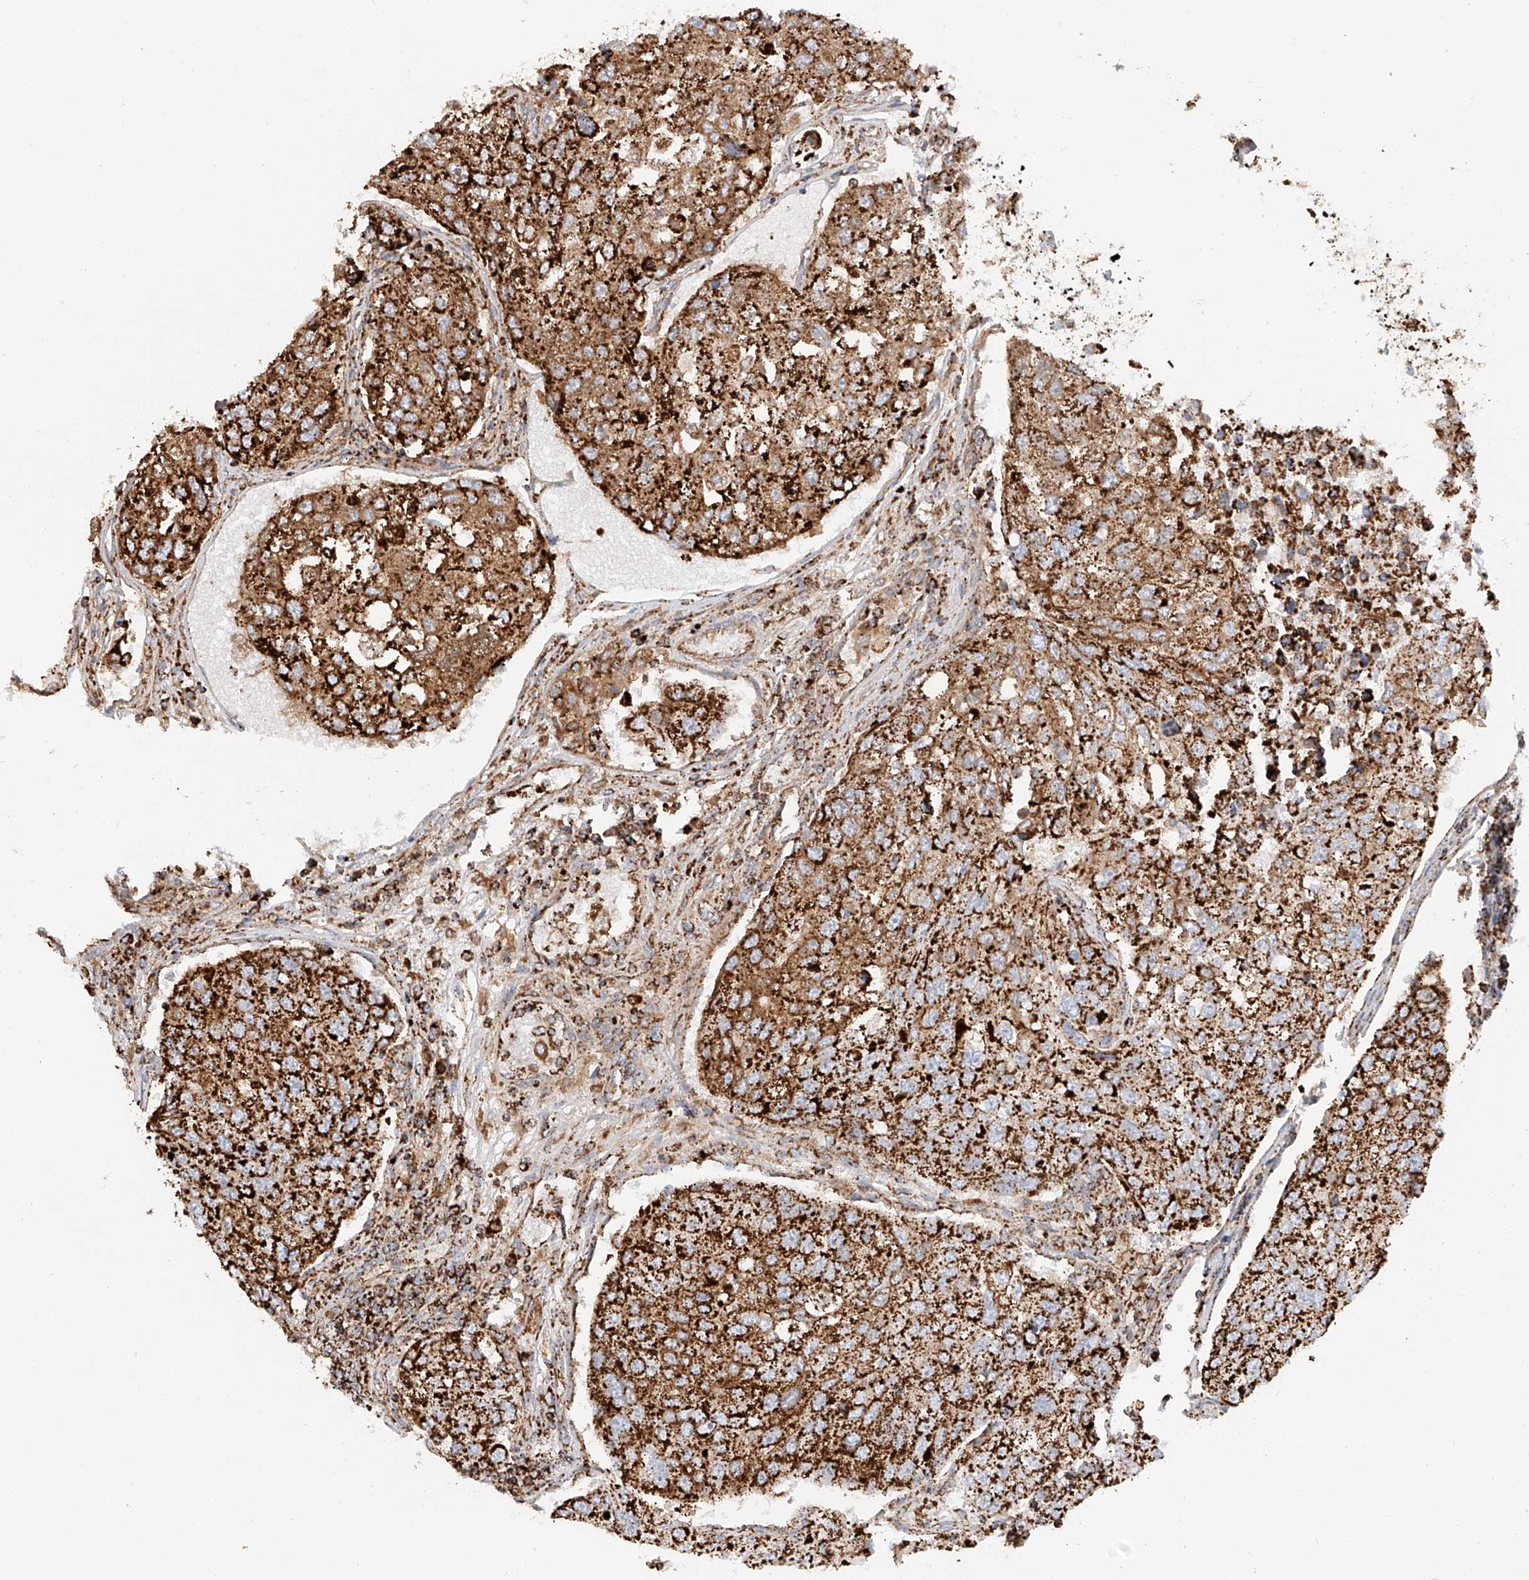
{"staining": {"intensity": "strong", "quantity": ">75%", "location": "cytoplasmic/membranous"}, "tissue": "urothelial cancer", "cell_type": "Tumor cells", "image_type": "cancer", "snomed": [{"axis": "morphology", "description": "Urothelial carcinoma, High grade"}, {"axis": "topography", "description": "Lymph node"}, {"axis": "topography", "description": "Urinary bladder"}], "caption": "This image displays immunohistochemistry (IHC) staining of human urothelial carcinoma (high-grade), with high strong cytoplasmic/membranous expression in approximately >75% of tumor cells.", "gene": "TTC27", "patient": {"sex": "male", "age": 51}}